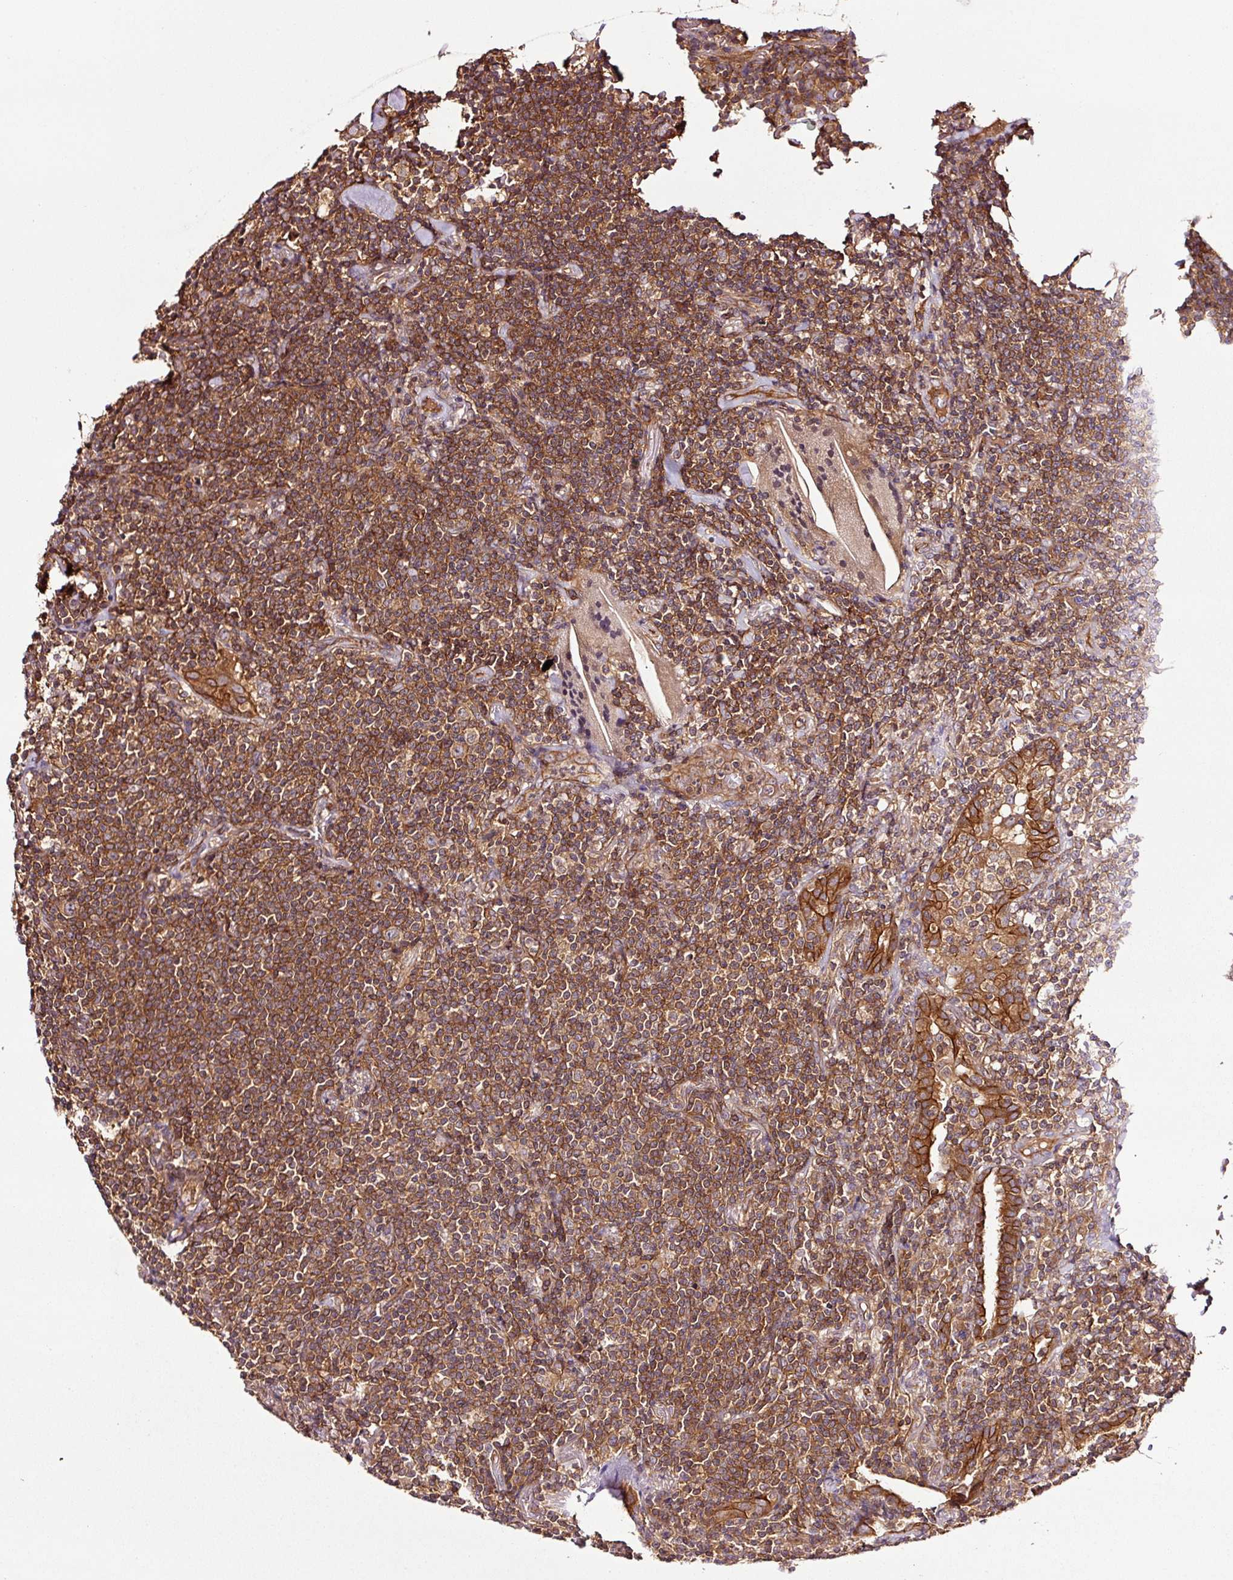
{"staining": {"intensity": "moderate", "quantity": ">75%", "location": "cytoplasmic/membranous"}, "tissue": "lymphoma", "cell_type": "Tumor cells", "image_type": "cancer", "snomed": [{"axis": "morphology", "description": "Malignant lymphoma, non-Hodgkin's type, Low grade"}, {"axis": "topography", "description": "Lung"}], "caption": "Lymphoma stained for a protein demonstrates moderate cytoplasmic/membranous positivity in tumor cells. Using DAB (3,3'-diaminobenzidine) (brown) and hematoxylin (blue) stains, captured at high magnification using brightfield microscopy.", "gene": "METAP1", "patient": {"sex": "female", "age": 71}}